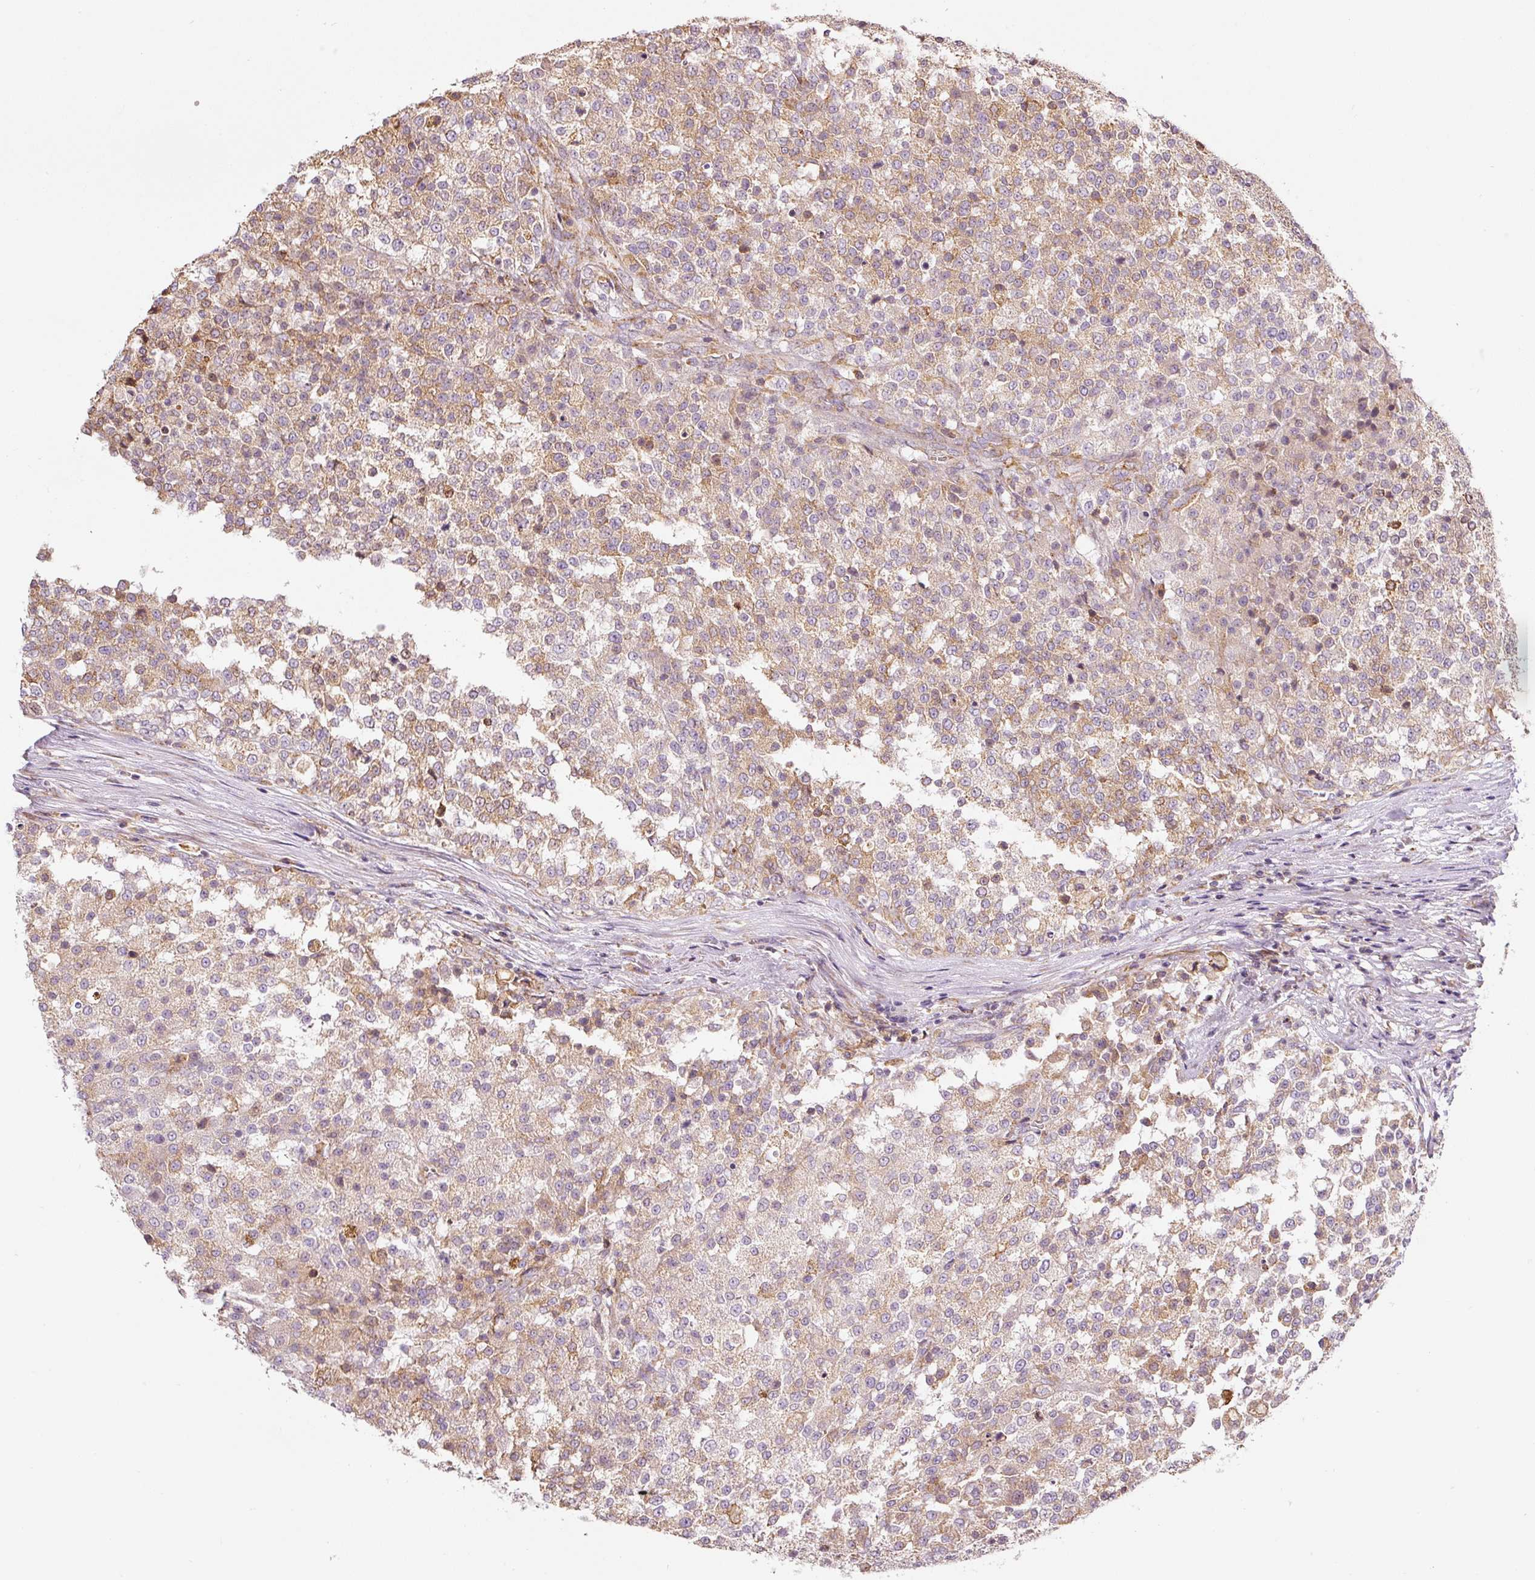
{"staining": {"intensity": "moderate", "quantity": ">75%", "location": "cytoplasmic/membranous"}, "tissue": "testis cancer", "cell_type": "Tumor cells", "image_type": "cancer", "snomed": [{"axis": "morphology", "description": "Seminoma, NOS"}, {"axis": "topography", "description": "Testis"}], "caption": "Immunohistochemical staining of human testis cancer (seminoma) displays medium levels of moderate cytoplasmic/membranous protein staining in approximately >75% of tumor cells. The staining is performed using DAB (3,3'-diaminobenzidine) brown chromogen to label protein expression. The nuclei are counter-stained blue using hematoxylin.", "gene": "MORN4", "patient": {"sex": "male", "age": 59}}